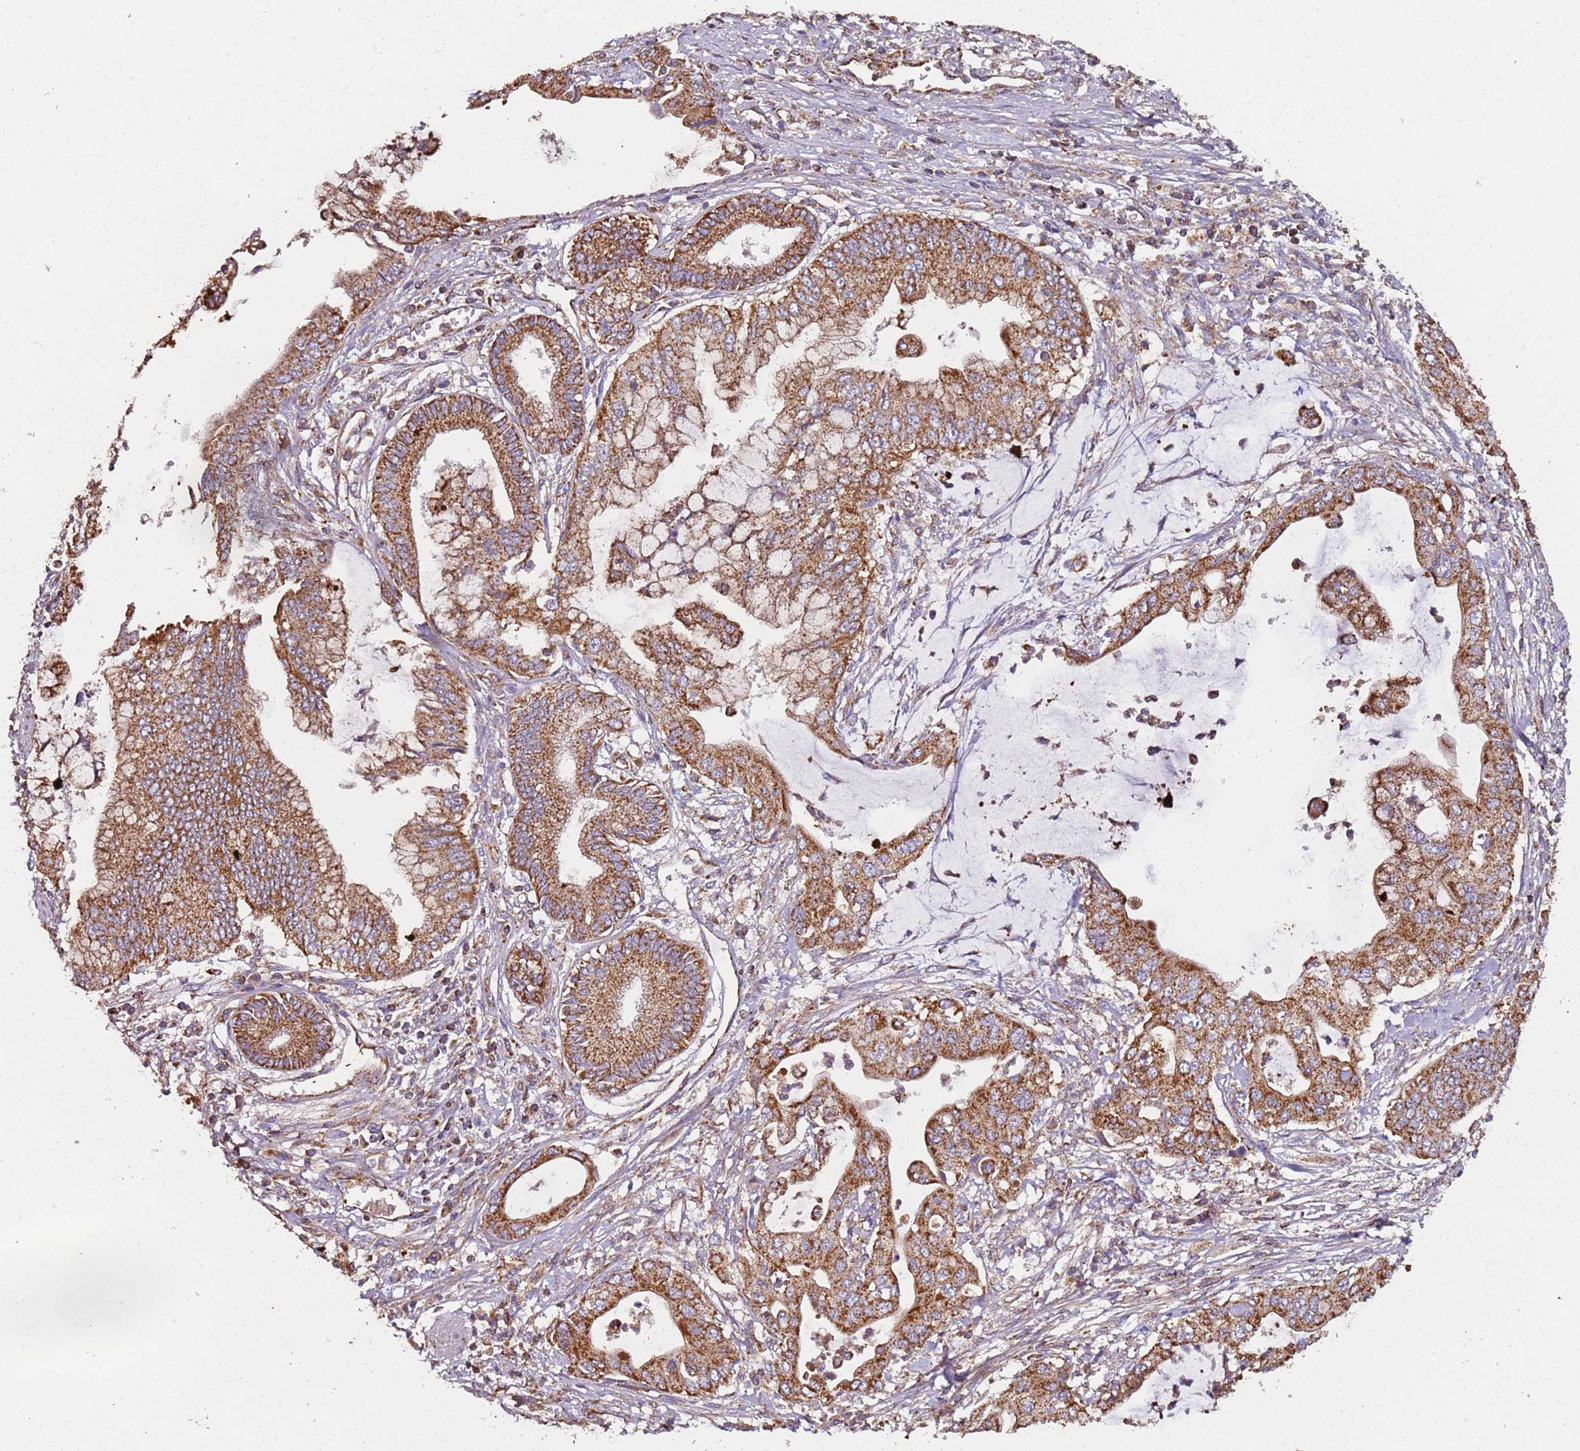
{"staining": {"intensity": "moderate", "quantity": ">75%", "location": "cytoplasmic/membranous"}, "tissue": "pancreatic cancer", "cell_type": "Tumor cells", "image_type": "cancer", "snomed": [{"axis": "morphology", "description": "Adenocarcinoma, NOS"}, {"axis": "topography", "description": "Pancreas"}], "caption": "Immunohistochemical staining of human pancreatic adenocarcinoma reveals moderate cytoplasmic/membranous protein expression in about >75% of tumor cells.", "gene": "RMND5A", "patient": {"sex": "male", "age": 46}}